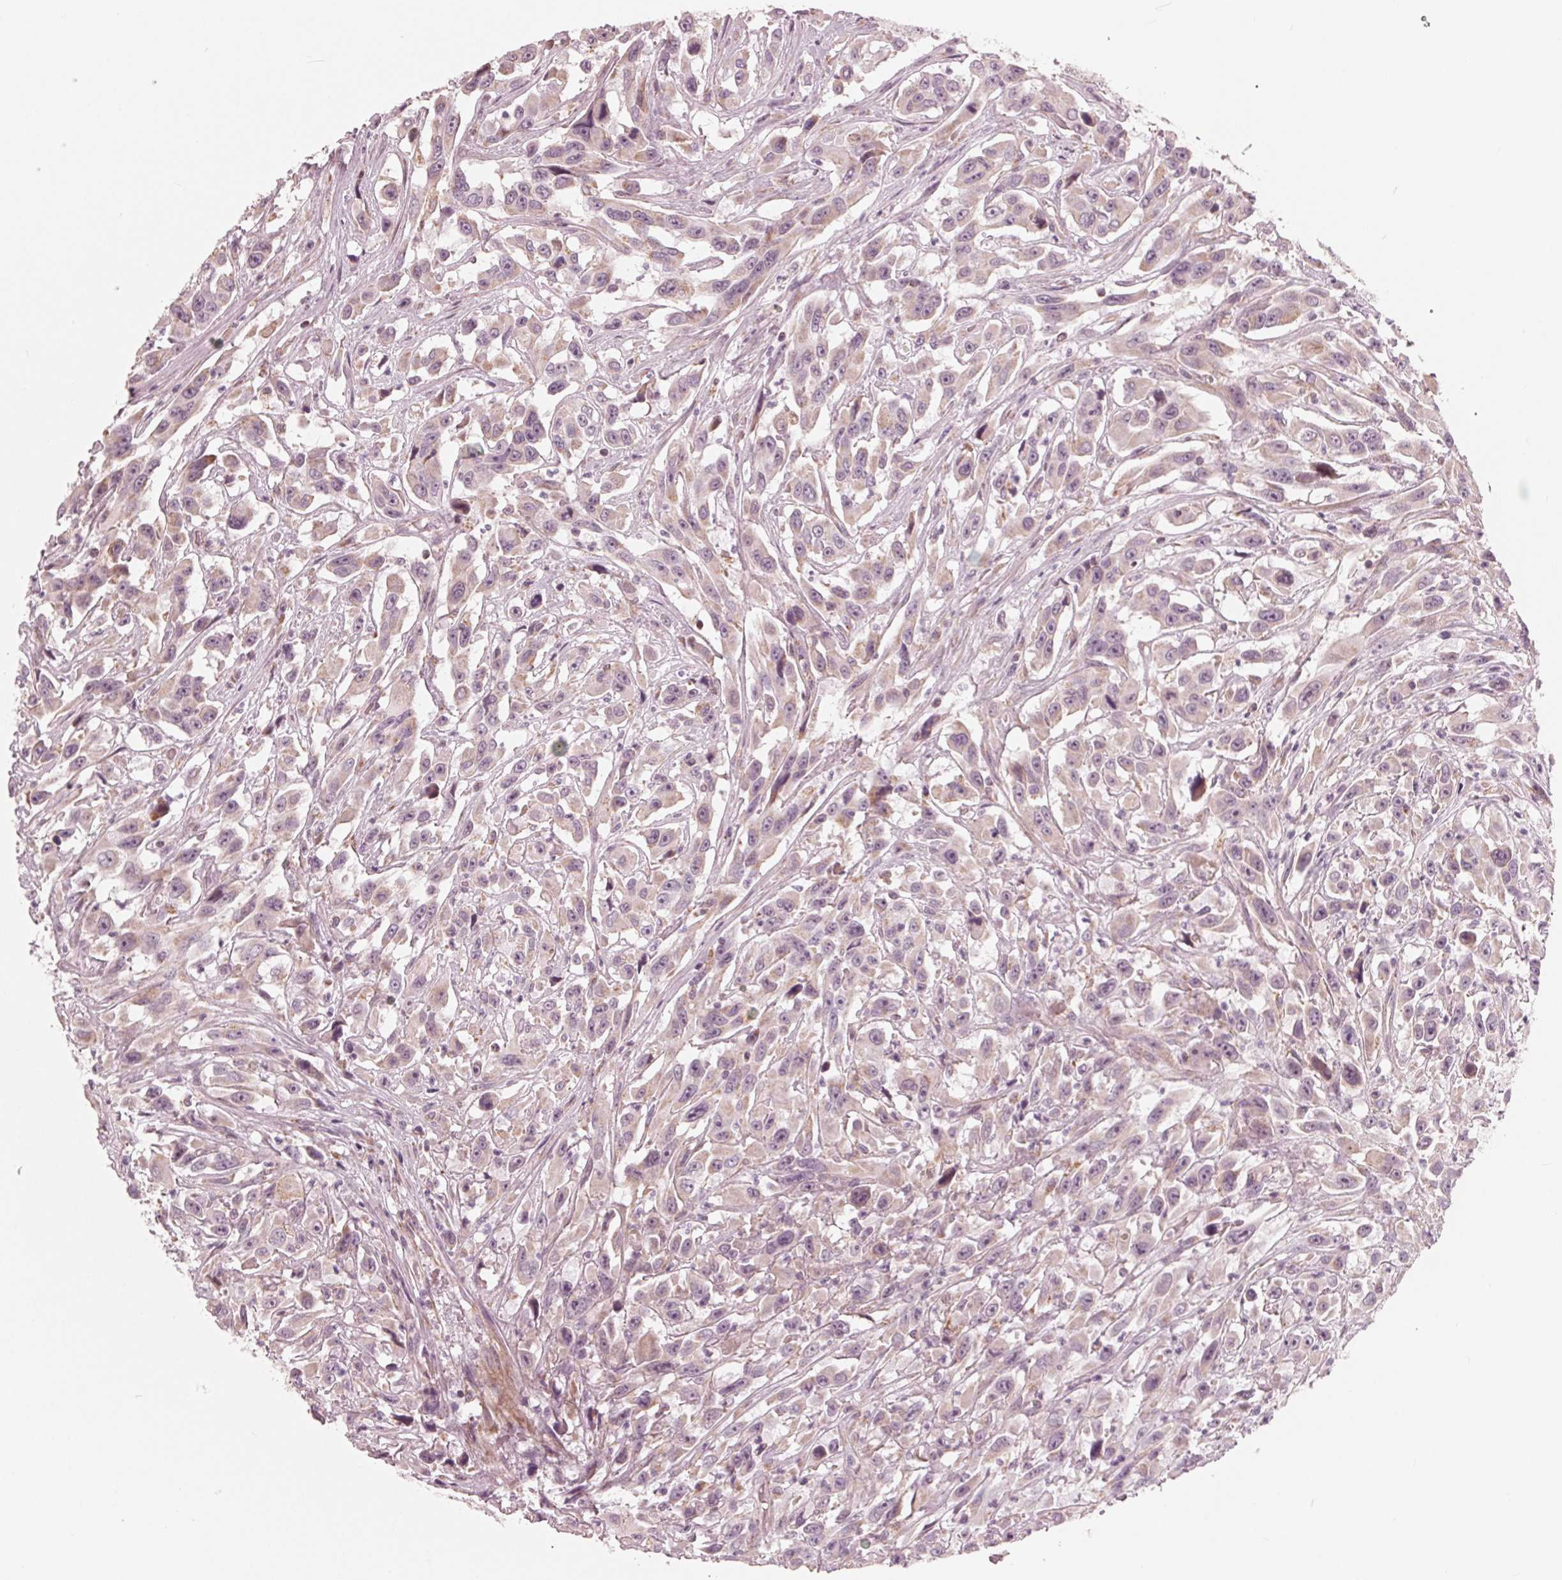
{"staining": {"intensity": "moderate", "quantity": "<25%", "location": "cytoplasmic/membranous"}, "tissue": "urothelial cancer", "cell_type": "Tumor cells", "image_type": "cancer", "snomed": [{"axis": "morphology", "description": "Urothelial carcinoma, High grade"}, {"axis": "topography", "description": "Urinary bladder"}], "caption": "Immunohistochemical staining of human urothelial cancer demonstrates low levels of moderate cytoplasmic/membranous protein positivity in approximately <25% of tumor cells.", "gene": "DCAF4L2", "patient": {"sex": "male", "age": 53}}